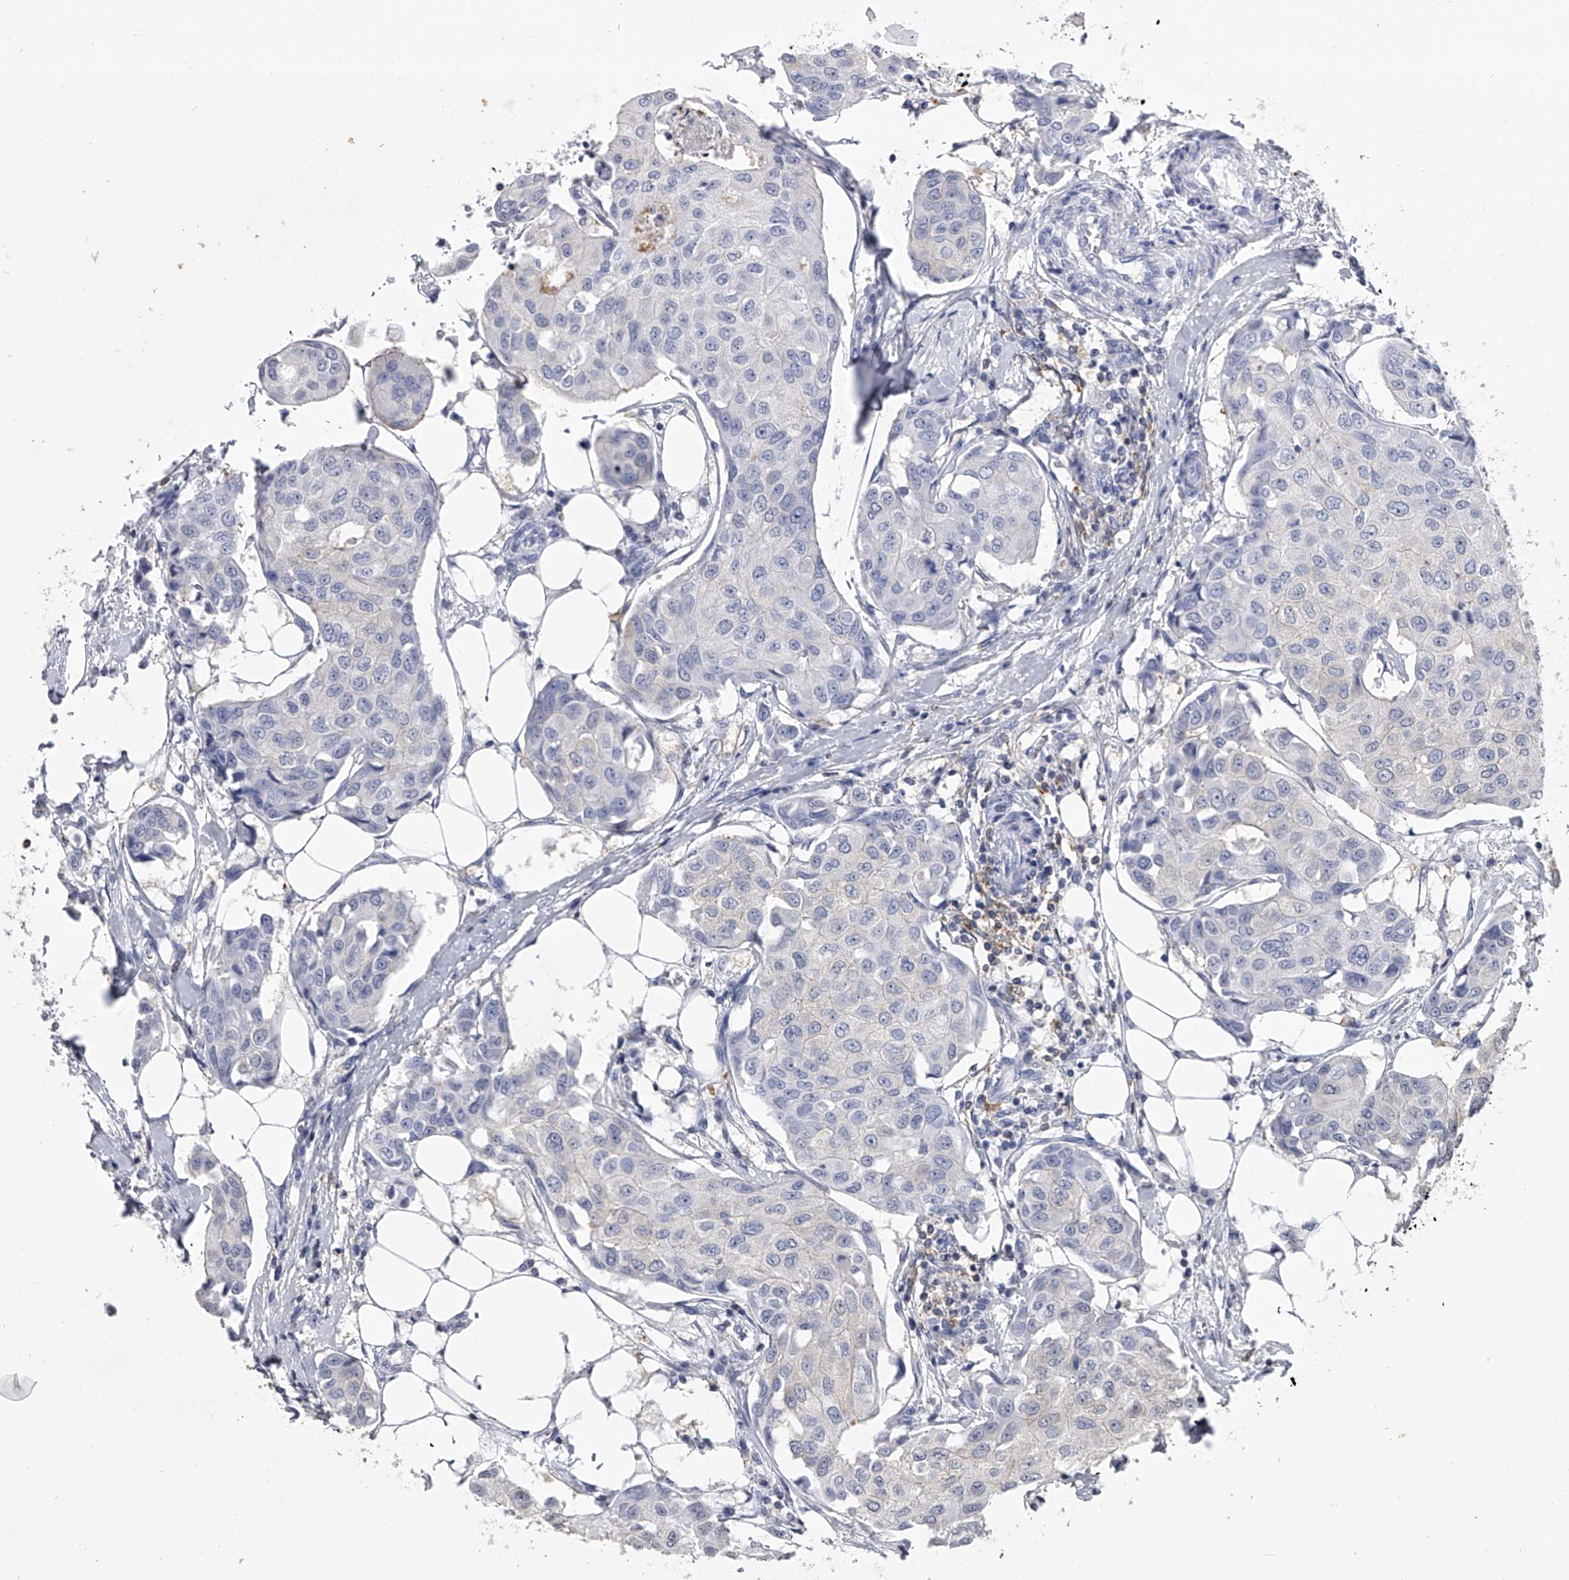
{"staining": {"intensity": "negative", "quantity": "none", "location": "none"}, "tissue": "breast cancer", "cell_type": "Tumor cells", "image_type": "cancer", "snomed": [{"axis": "morphology", "description": "Duct carcinoma"}, {"axis": "topography", "description": "Breast"}], "caption": "High power microscopy micrograph of an immunohistochemistry photomicrograph of breast cancer (infiltrating ductal carcinoma), revealing no significant positivity in tumor cells.", "gene": "TASP1", "patient": {"sex": "female", "age": 80}}